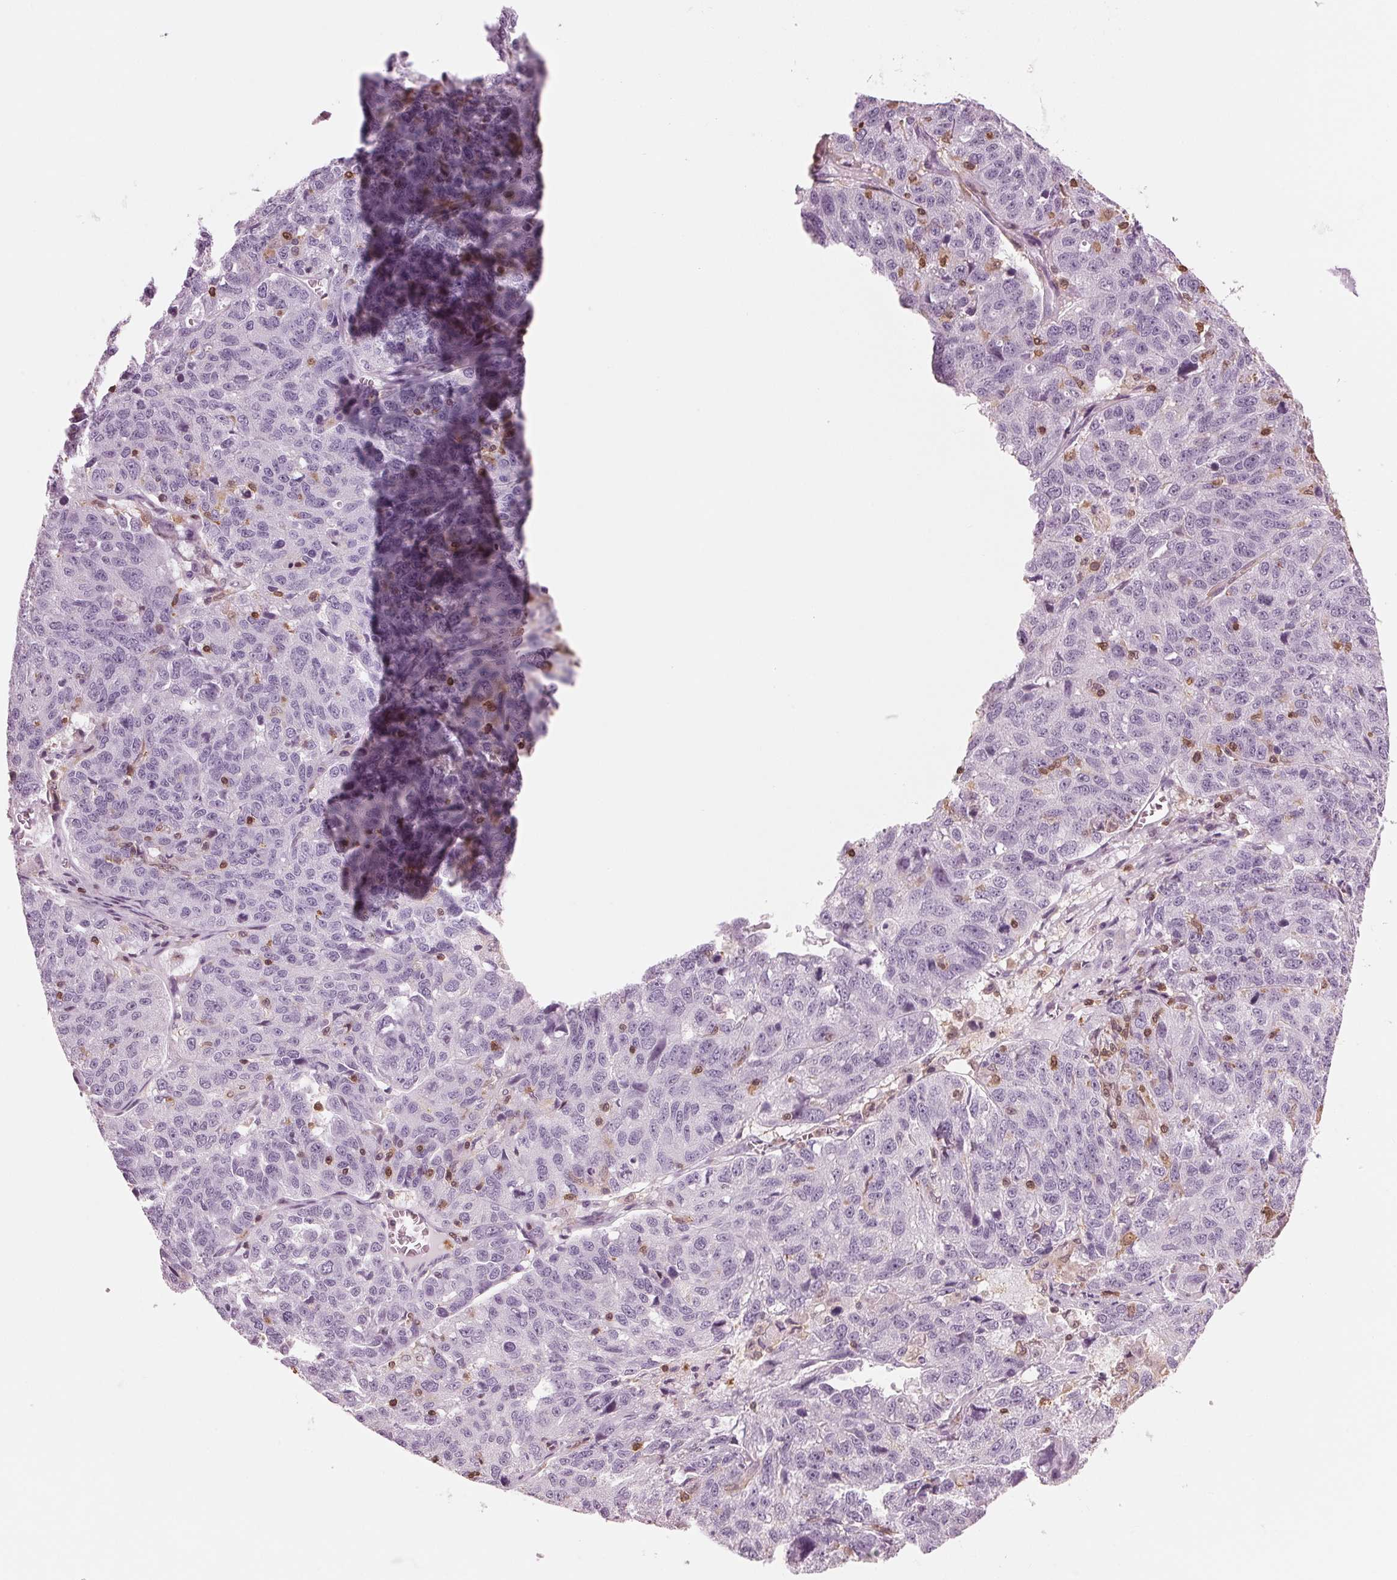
{"staining": {"intensity": "negative", "quantity": "none", "location": "none"}, "tissue": "ovarian cancer", "cell_type": "Tumor cells", "image_type": "cancer", "snomed": [{"axis": "morphology", "description": "Cystadenocarcinoma, serous, NOS"}, {"axis": "topography", "description": "Ovary"}], "caption": "The micrograph exhibits no significant expression in tumor cells of serous cystadenocarcinoma (ovarian). (IHC, brightfield microscopy, high magnification).", "gene": "BTLA", "patient": {"sex": "female", "age": 71}}